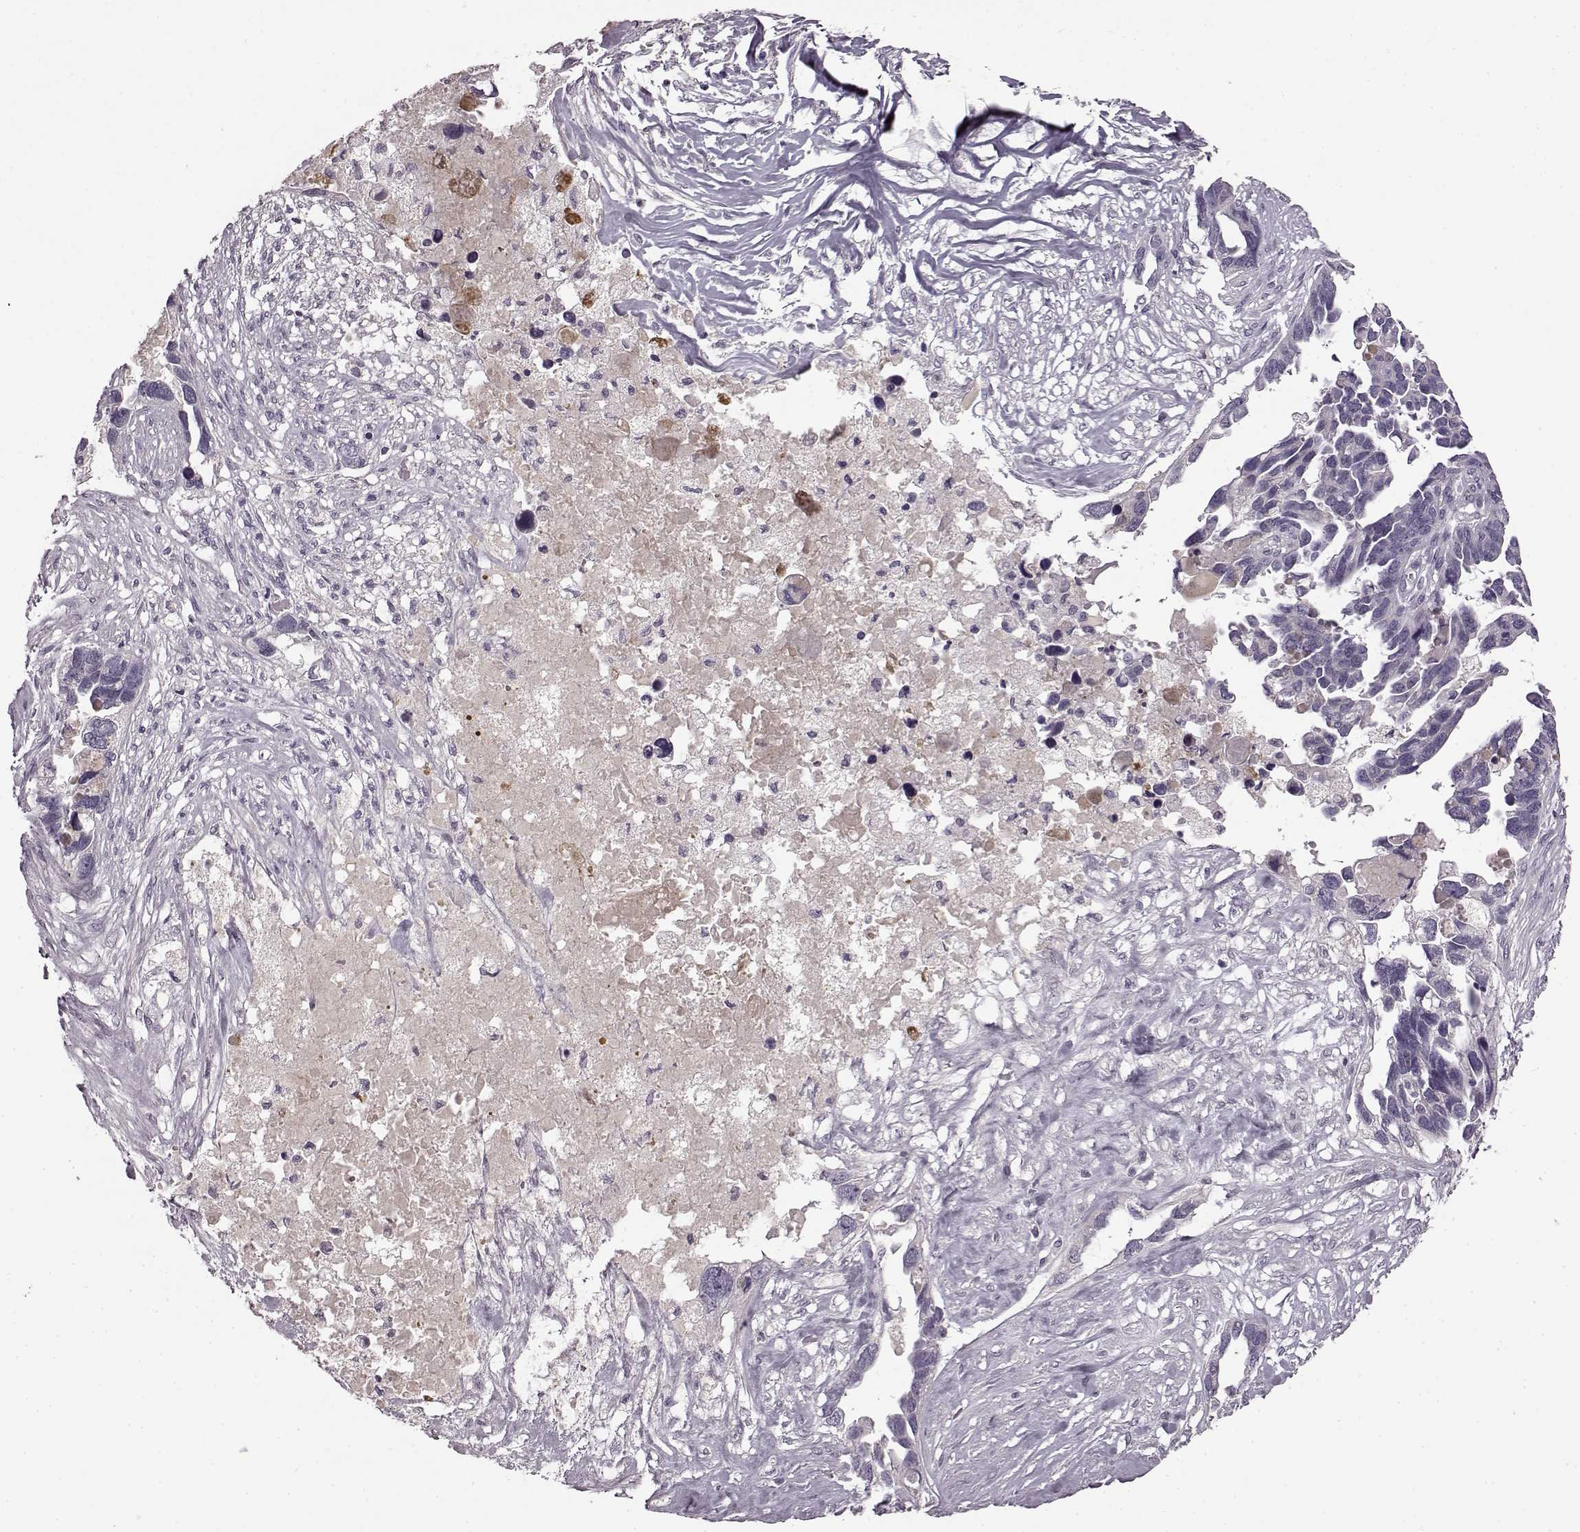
{"staining": {"intensity": "negative", "quantity": "none", "location": "none"}, "tissue": "ovarian cancer", "cell_type": "Tumor cells", "image_type": "cancer", "snomed": [{"axis": "morphology", "description": "Cystadenocarcinoma, serous, NOS"}, {"axis": "topography", "description": "Ovary"}], "caption": "IHC of ovarian cancer reveals no staining in tumor cells. (DAB immunohistochemistry (IHC) visualized using brightfield microscopy, high magnification).", "gene": "CNGA3", "patient": {"sex": "female", "age": 54}}